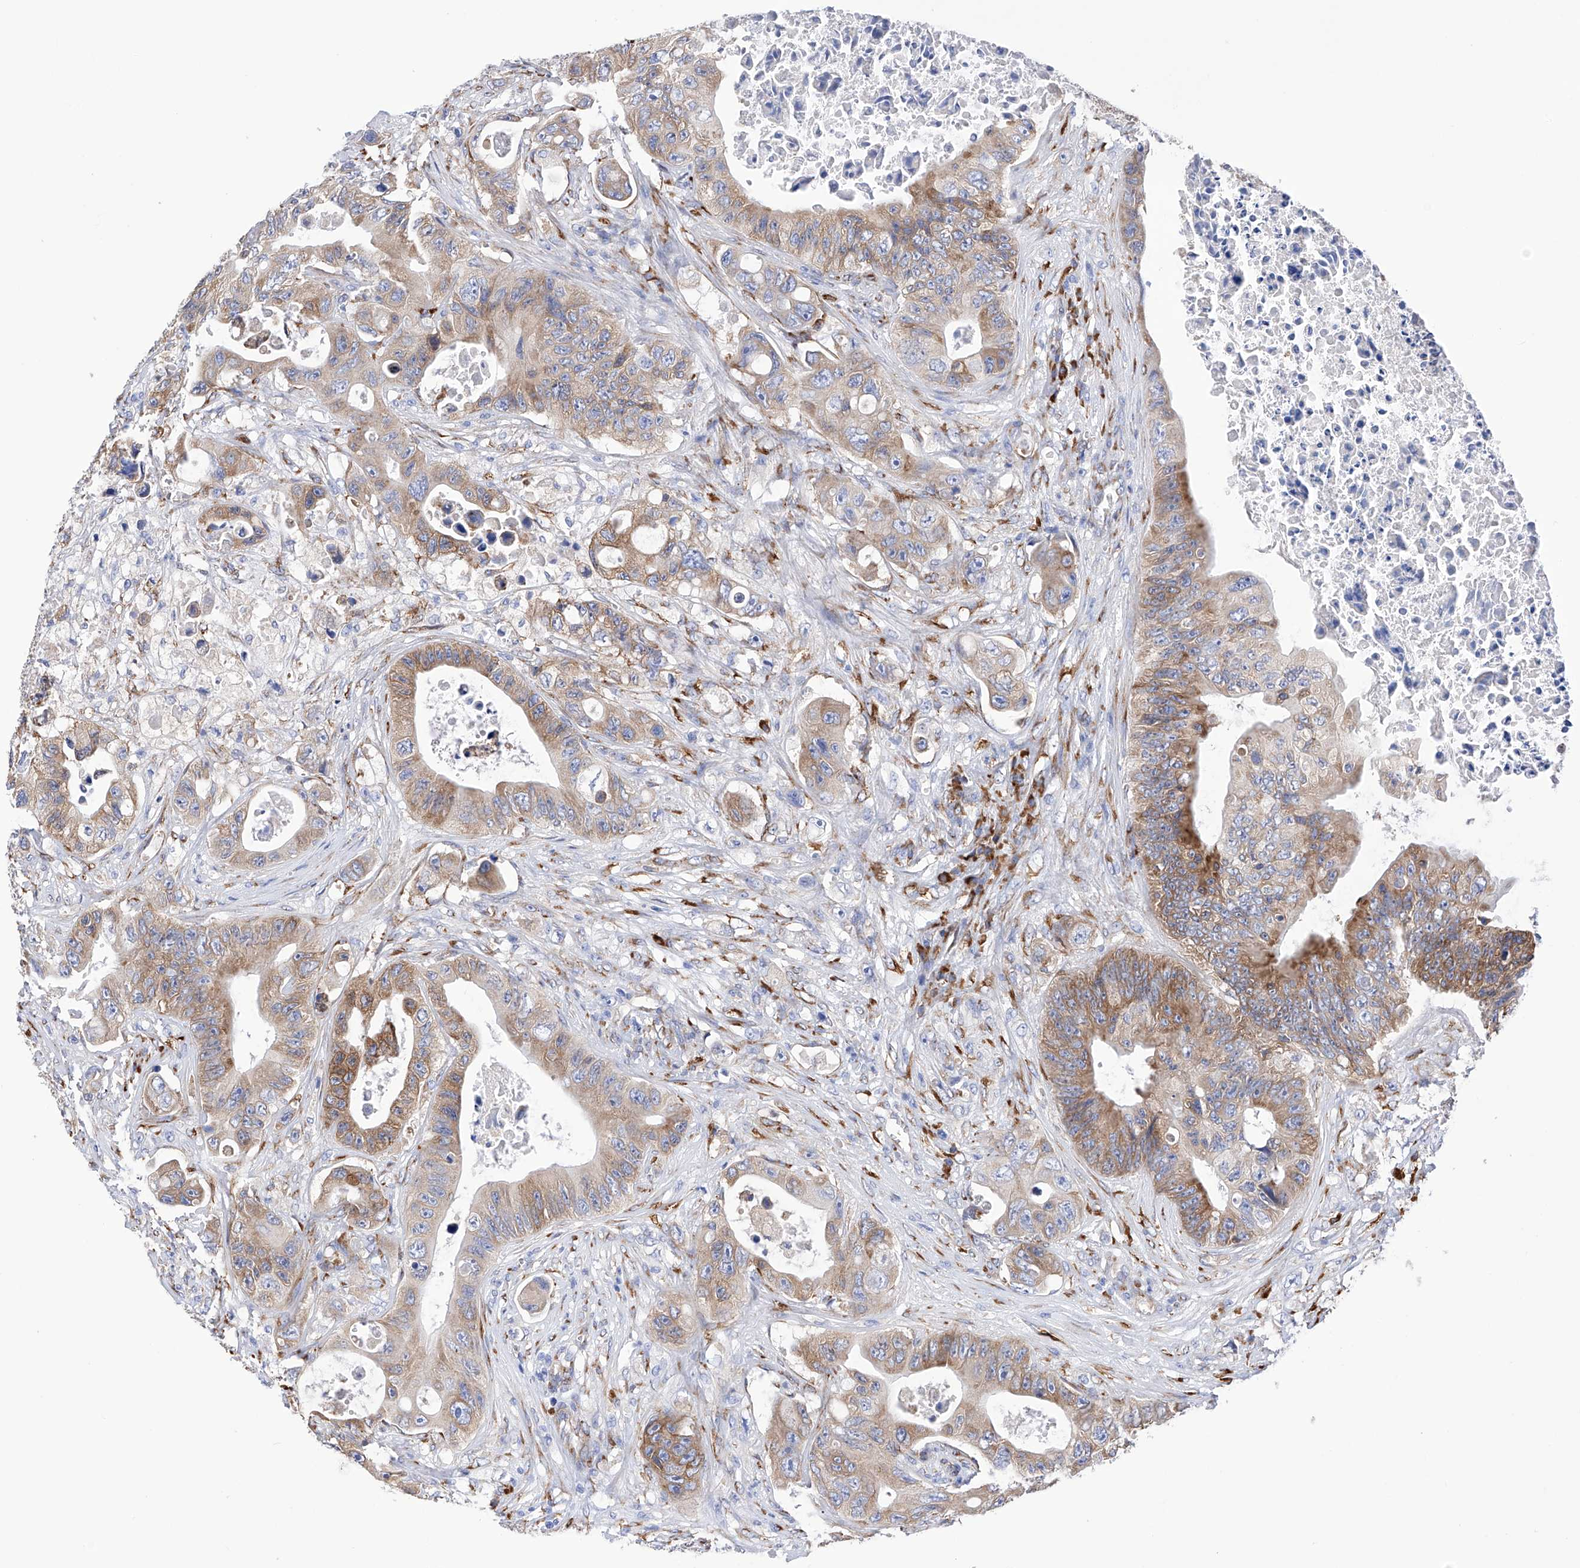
{"staining": {"intensity": "moderate", "quantity": ">75%", "location": "cytoplasmic/membranous"}, "tissue": "colorectal cancer", "cell_type": "Tumor cells", "image_type": "cancer", "snomed": [{"axis": "morphology", "description": "Adenocarcinoma, NOS"}, {"axis": "topography", "description": "Colon"}], "caption": "High-magnification brightfield microscopy of colorectal cancer (adenocarcinoma) stained with DAB (brown) and counterstained with hematoxylin (blue). tumor cells exhibit moderate cytoplasmic/membranous staining is seen in approximately>75% of cells.", "gene": "PDIA5", "patient": {"sex": "female", "age": 46}}